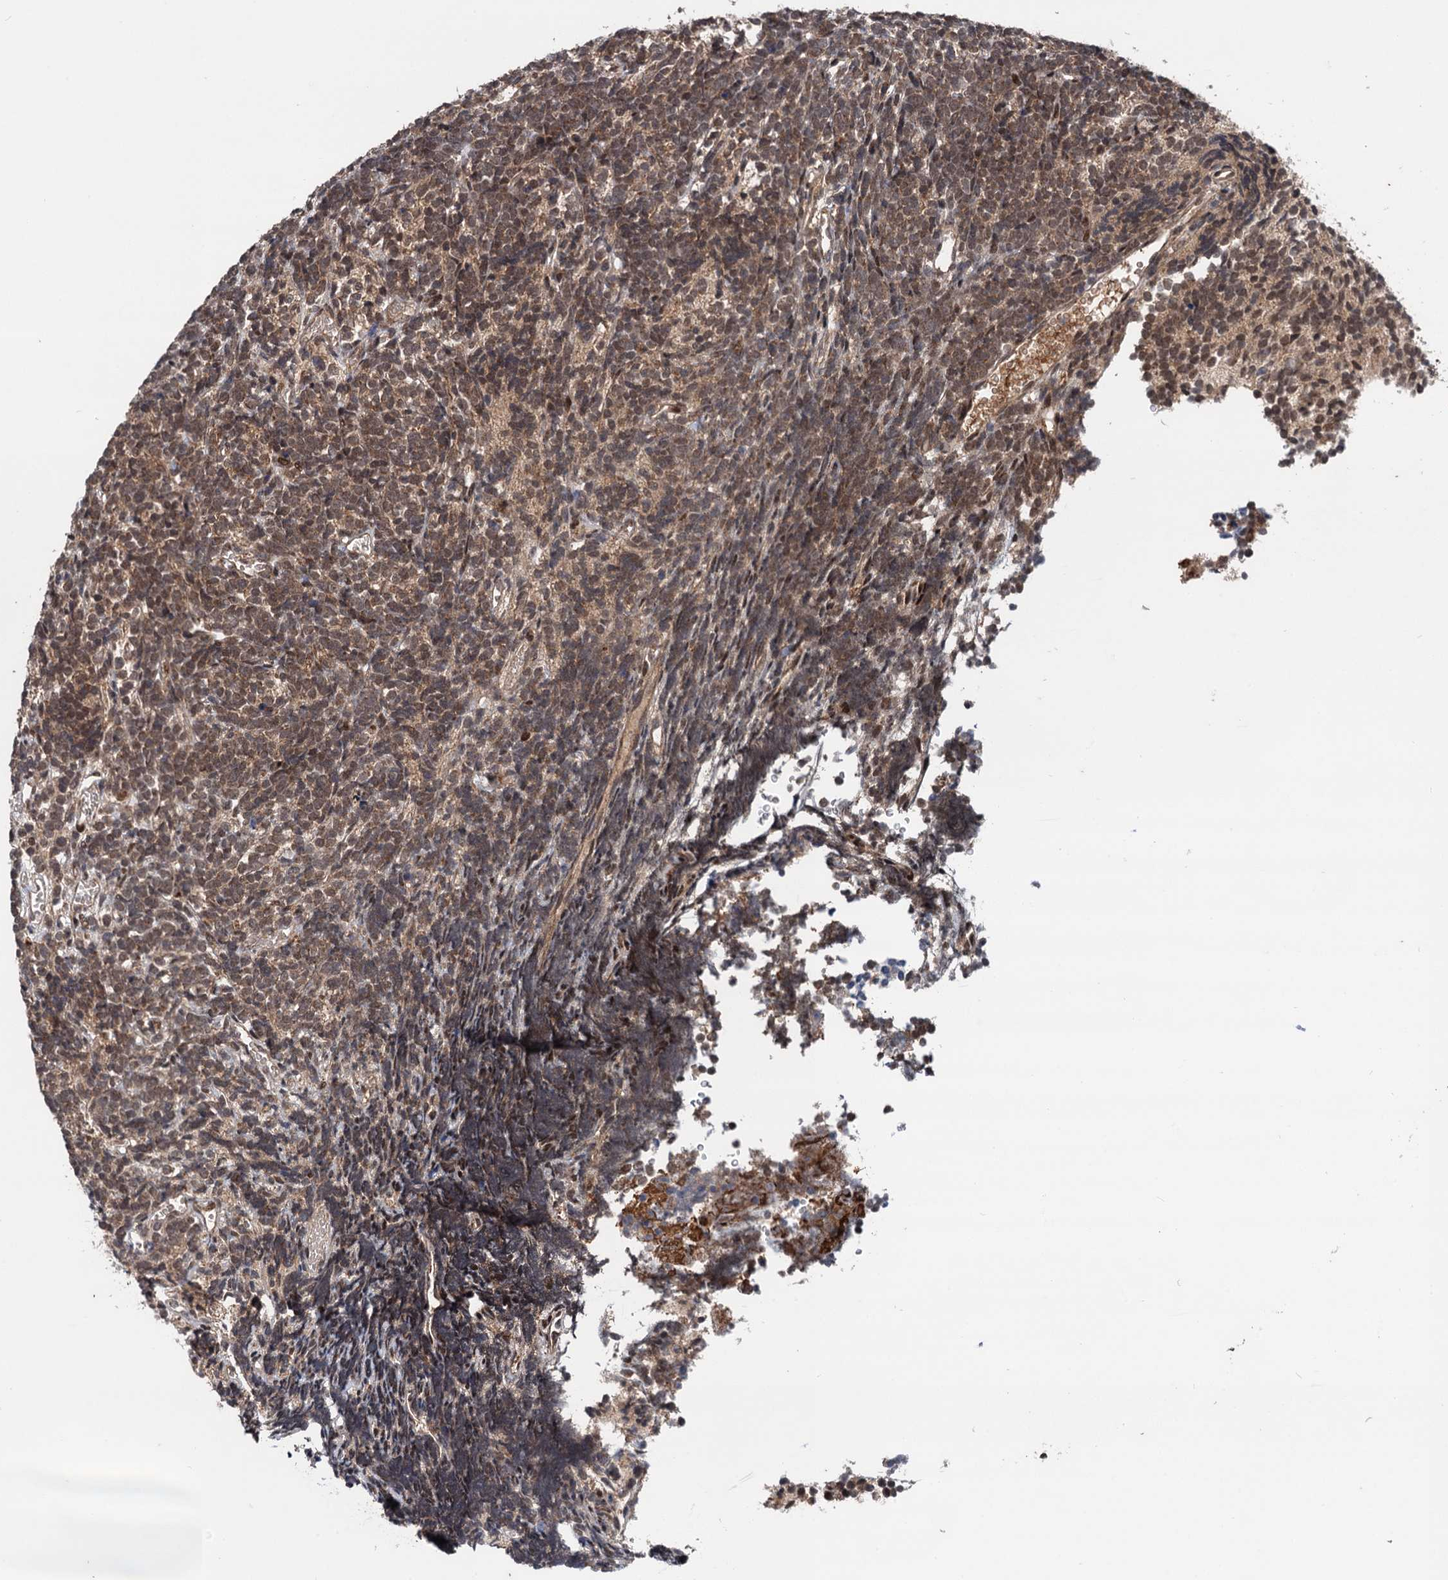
{"staining": {"intensity": "weak", "quantity": ">75%", "location": "cytoplasmic/membranous,nuclear"}, "tissue": "glioma", "cell_type": "Tumor cells", "image_type": "cancer", "snomed": [{"axis": "morphology", "description": "Glioma, malignant, Low grade"}, {"axis": "topography", "description": "Brain"}], "caption": "This is an image of immunohistochemistry (IHC) staining of glioma, which shows weak positivity in the cytoplasmic/membranous and nuclear of tumor cells.", "gene": "NLRP10", "patient": {"sex": "female", "age": 1}}